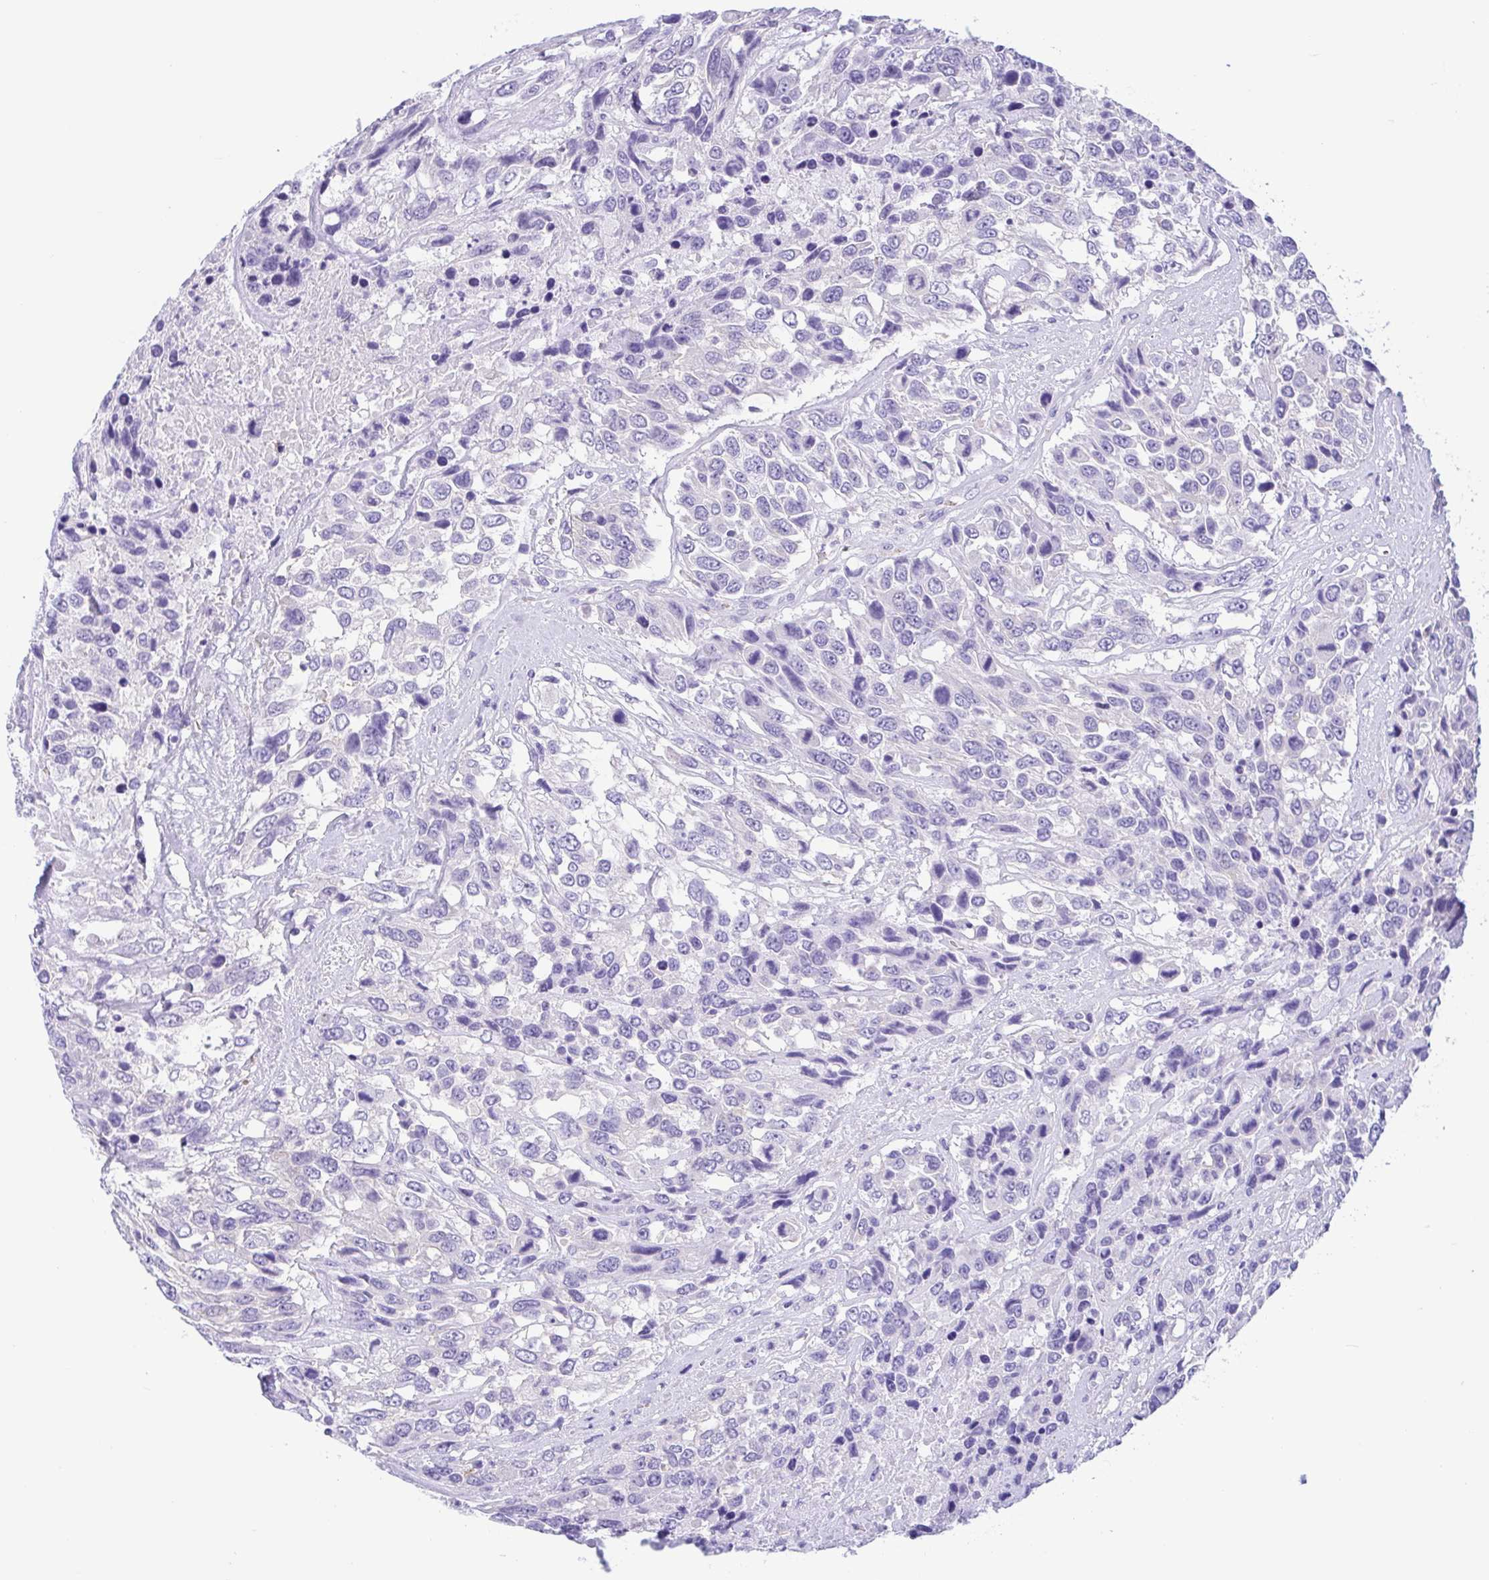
{"staining": {"intensity": "negative", "quantity": "none", "location": "none"}, "tissue": "urothelial cancer", "cell_type": "Tumor cells", "image_type": "cancer", "snomed": [{"axis": "morphology", "description": "Urothelial carcinoma, High grade"}, {"axis": "topography", "description": "Urinary bladder"}], "caption": "High-grade urothelial carcinoma was stained to show a protein in brown. There is no significant expression in tumor cells. (Brightfield microscopy of DAB (3,3'-diaminobenzidine) immunohistochemistry (IHC) at high magnification).", "gene": "TMEM79", "patient": {"sex": "female", "age": 70}}